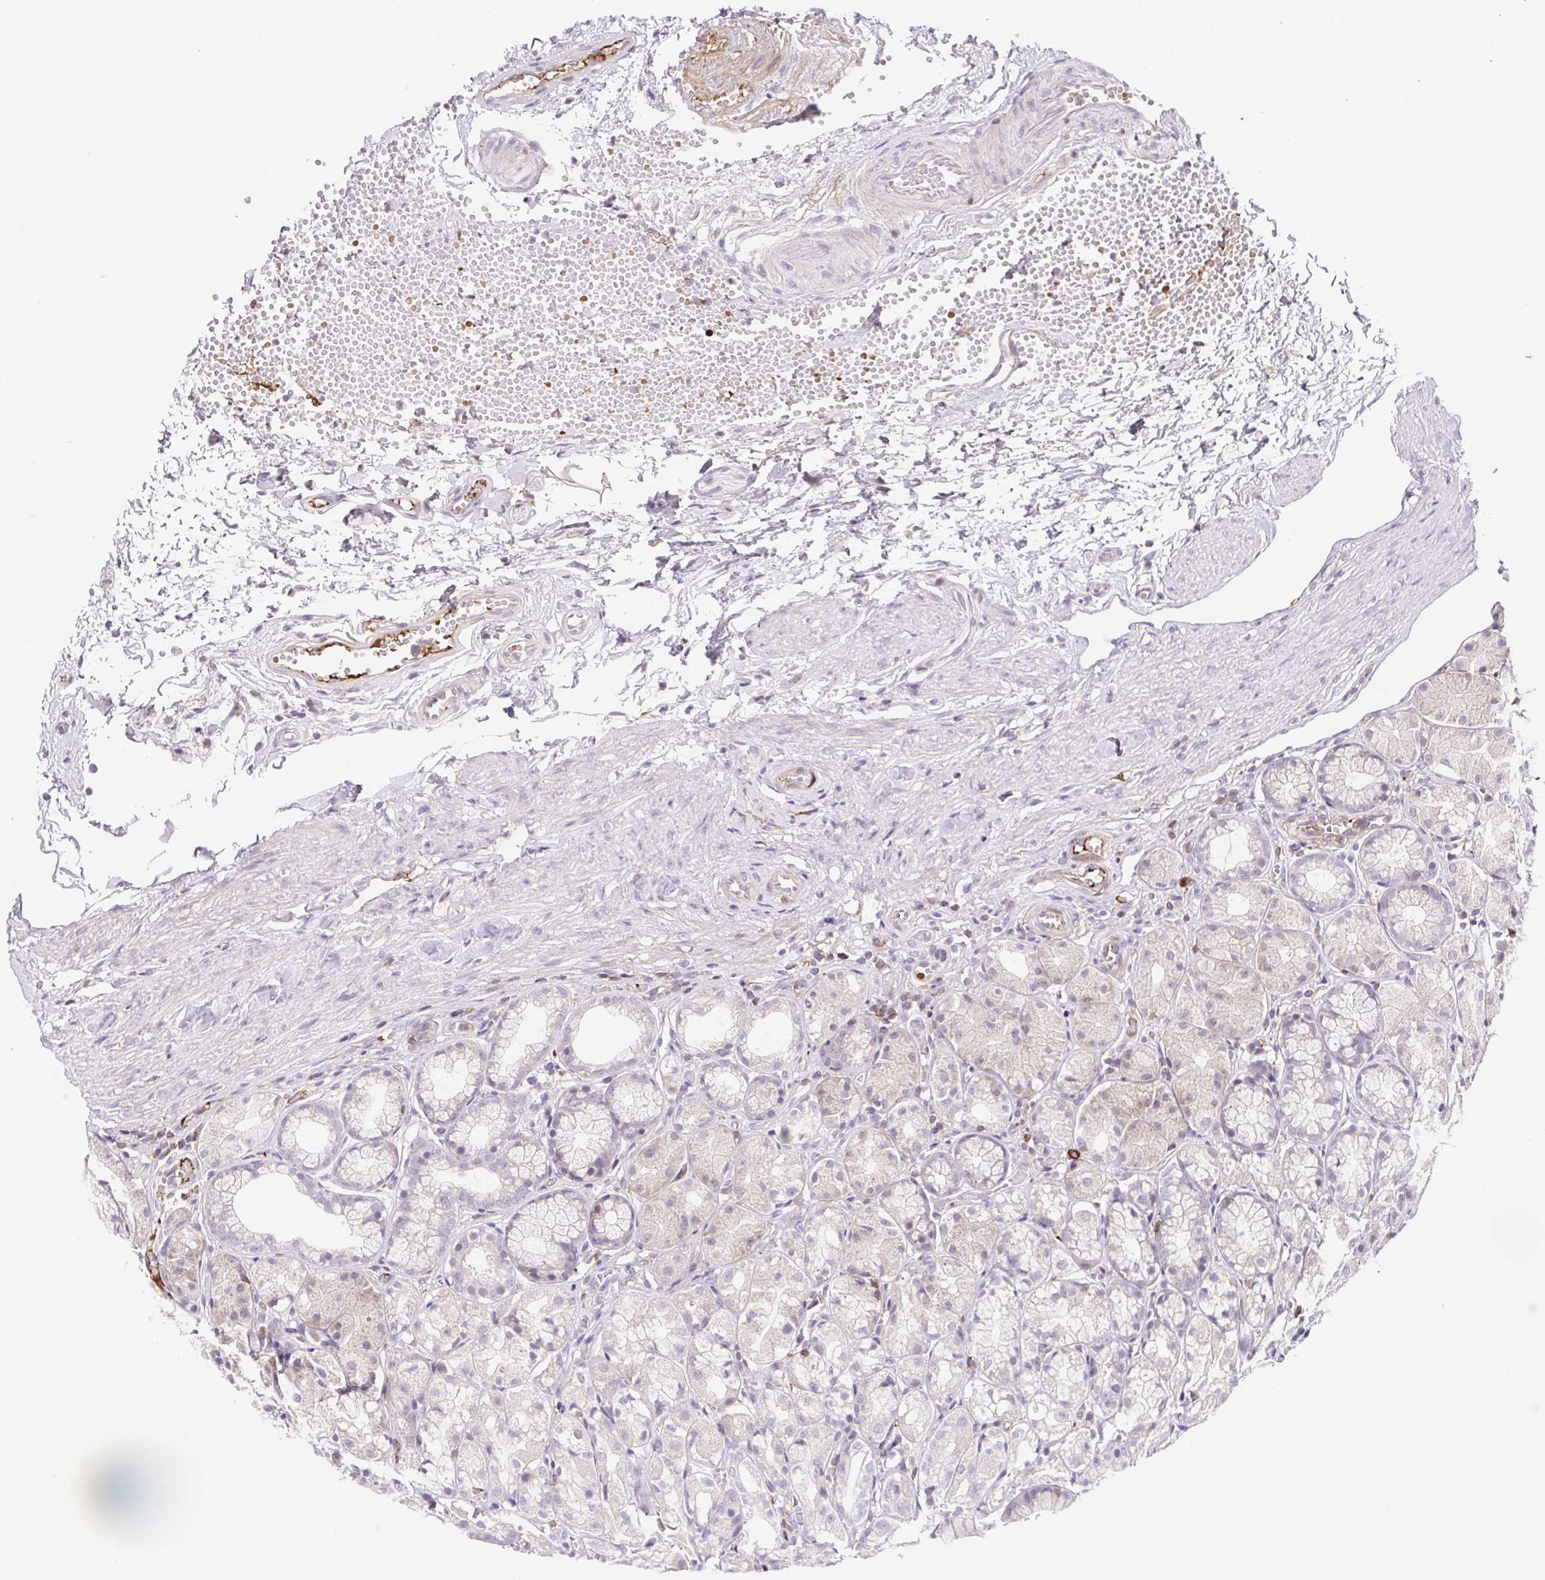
{"staining": {"intensity": "weak", "quantity": "<25%", "location": "cytoplasmic/membranous"}, "tissue": "stomach", "cell_type": "Glandular cells", "image_type": "normal", "snomed": [{"axis": "morphology", "description": "Normal tissue, NOS"}, {"axis": "topography", "description": "Stomach"}], "caption": "DAB immunohistochemical staining of unremarkable human stomach reveals no significant expression in glandular cells.", "gene": "TPRG1", "patient": {"sex": "male", "age": 70}}